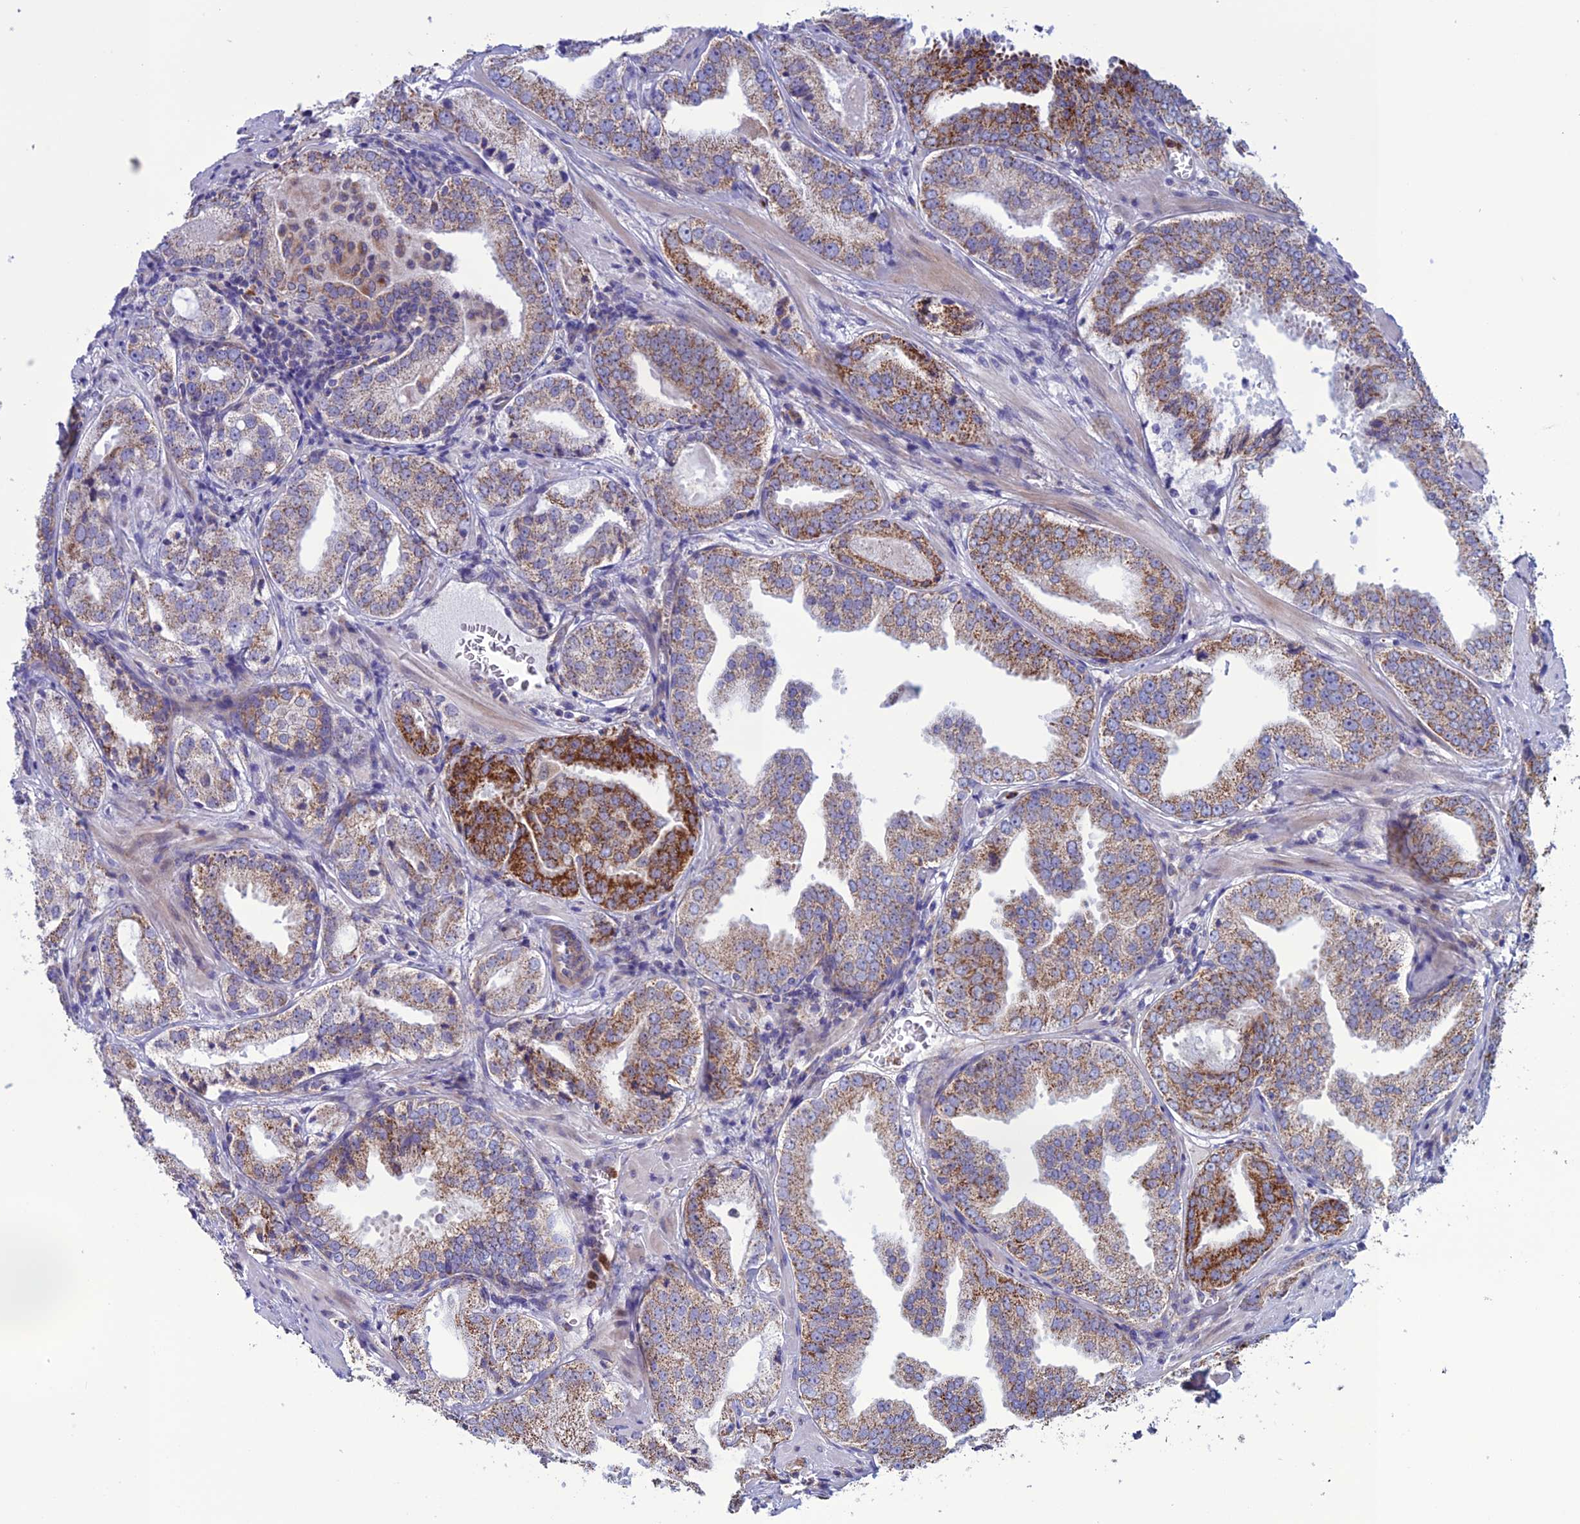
{"staining": {"intensity": "moderate", "quantity": ">75%", "location": "cytoplasmic/membranous"}, "tissue": "prostate cancer", "cell_type": "Tumor cells", "image_type": "cancer", "snomed": [{"axis": "morphology", "description": "Adenocarcinoma, Low grade"}, {"axis": "topography", "description": "Prostate"}], "caption": "Tumor cells reveal moderate cytoplasmic/membranous staining in approximately >75% of cells in prostate cancer.", "gene": "CLCN7", "patient": {"sex": "male", "age": 60}}